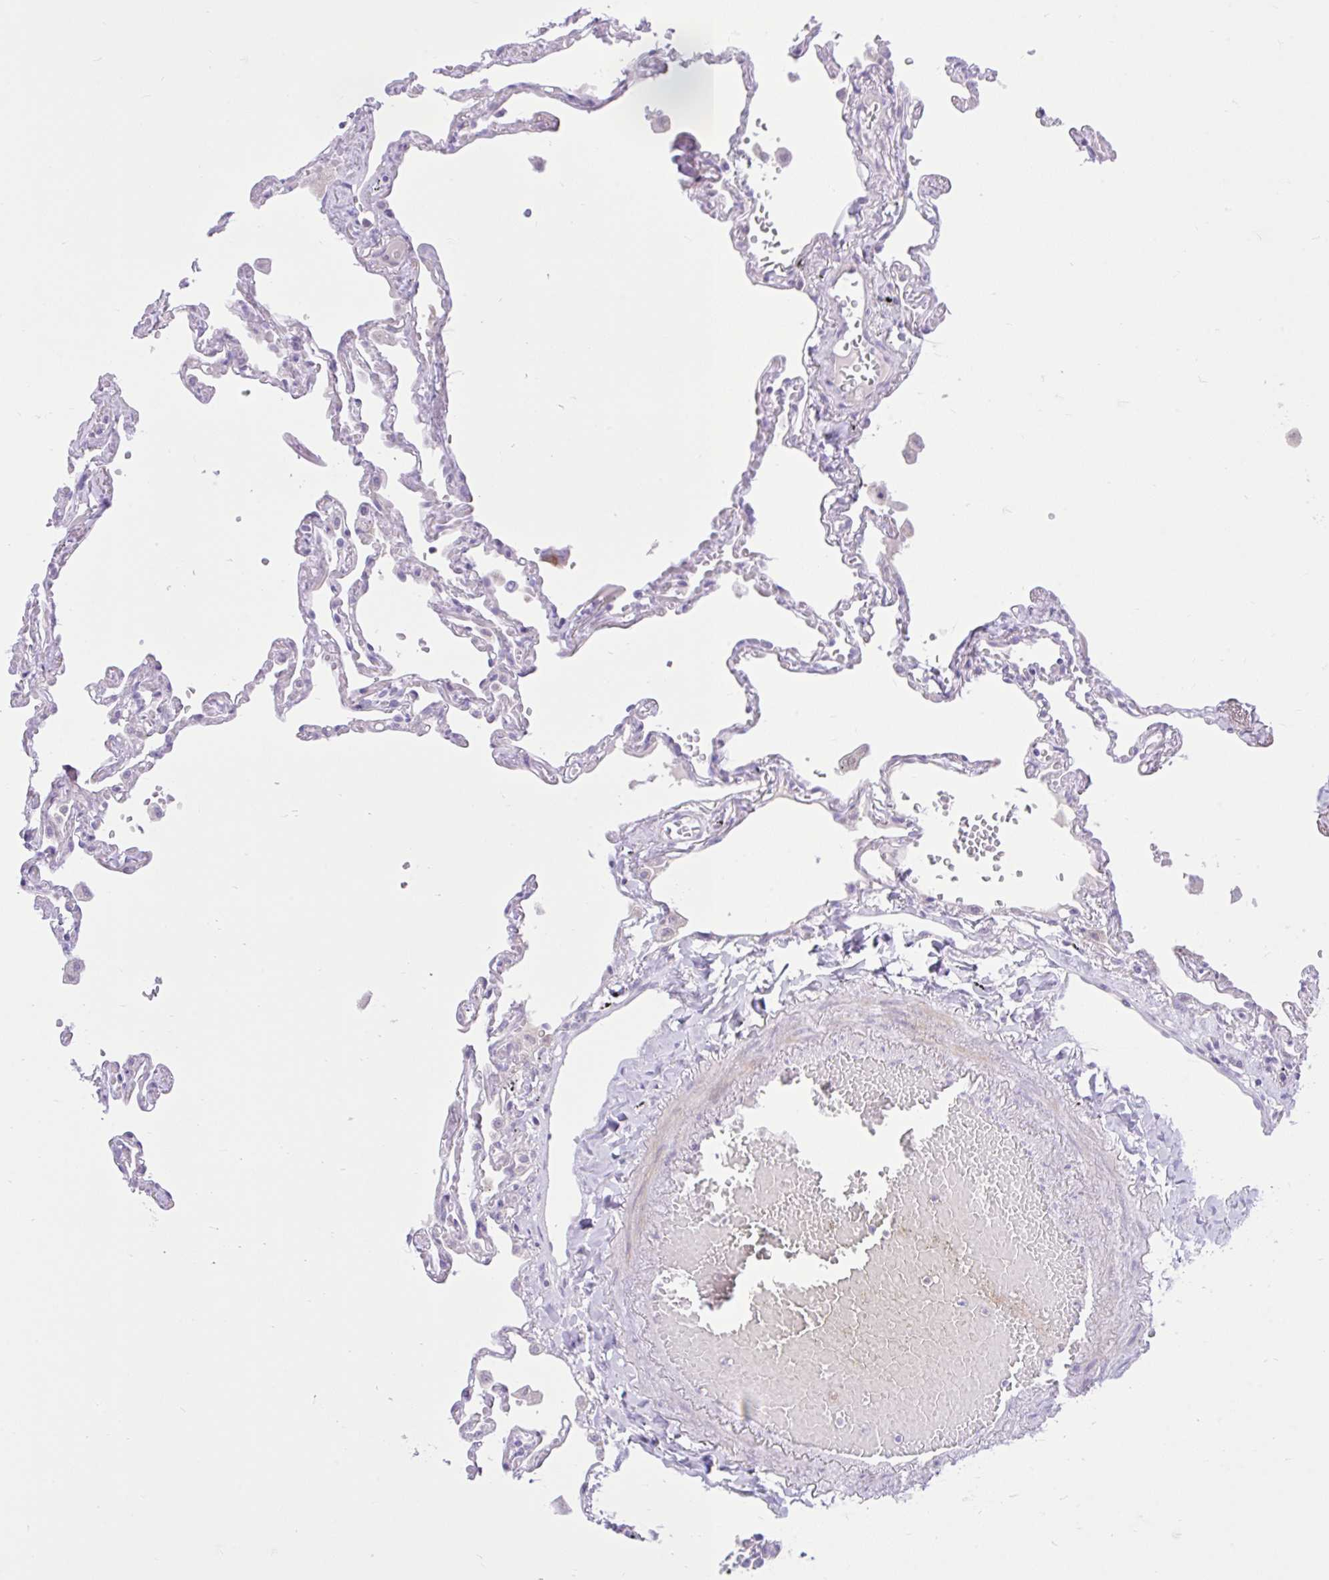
{"staining": {"intensity": "negative", "quantity": "none", "location": "none"}, "tissue": "lung", "cell_type": "Alveolar cells", "image_type": "normal", "snomed": [{"axis": "morphology", "description": "Normal tissue, NOS"}, {"axis": "topography", "description": "Lung"}], "caption": "The IHC image has no significant positivity in alveolar cells of lung.", "gene": "ZNF101", "patient": {"sex": "female", "age": 67}}